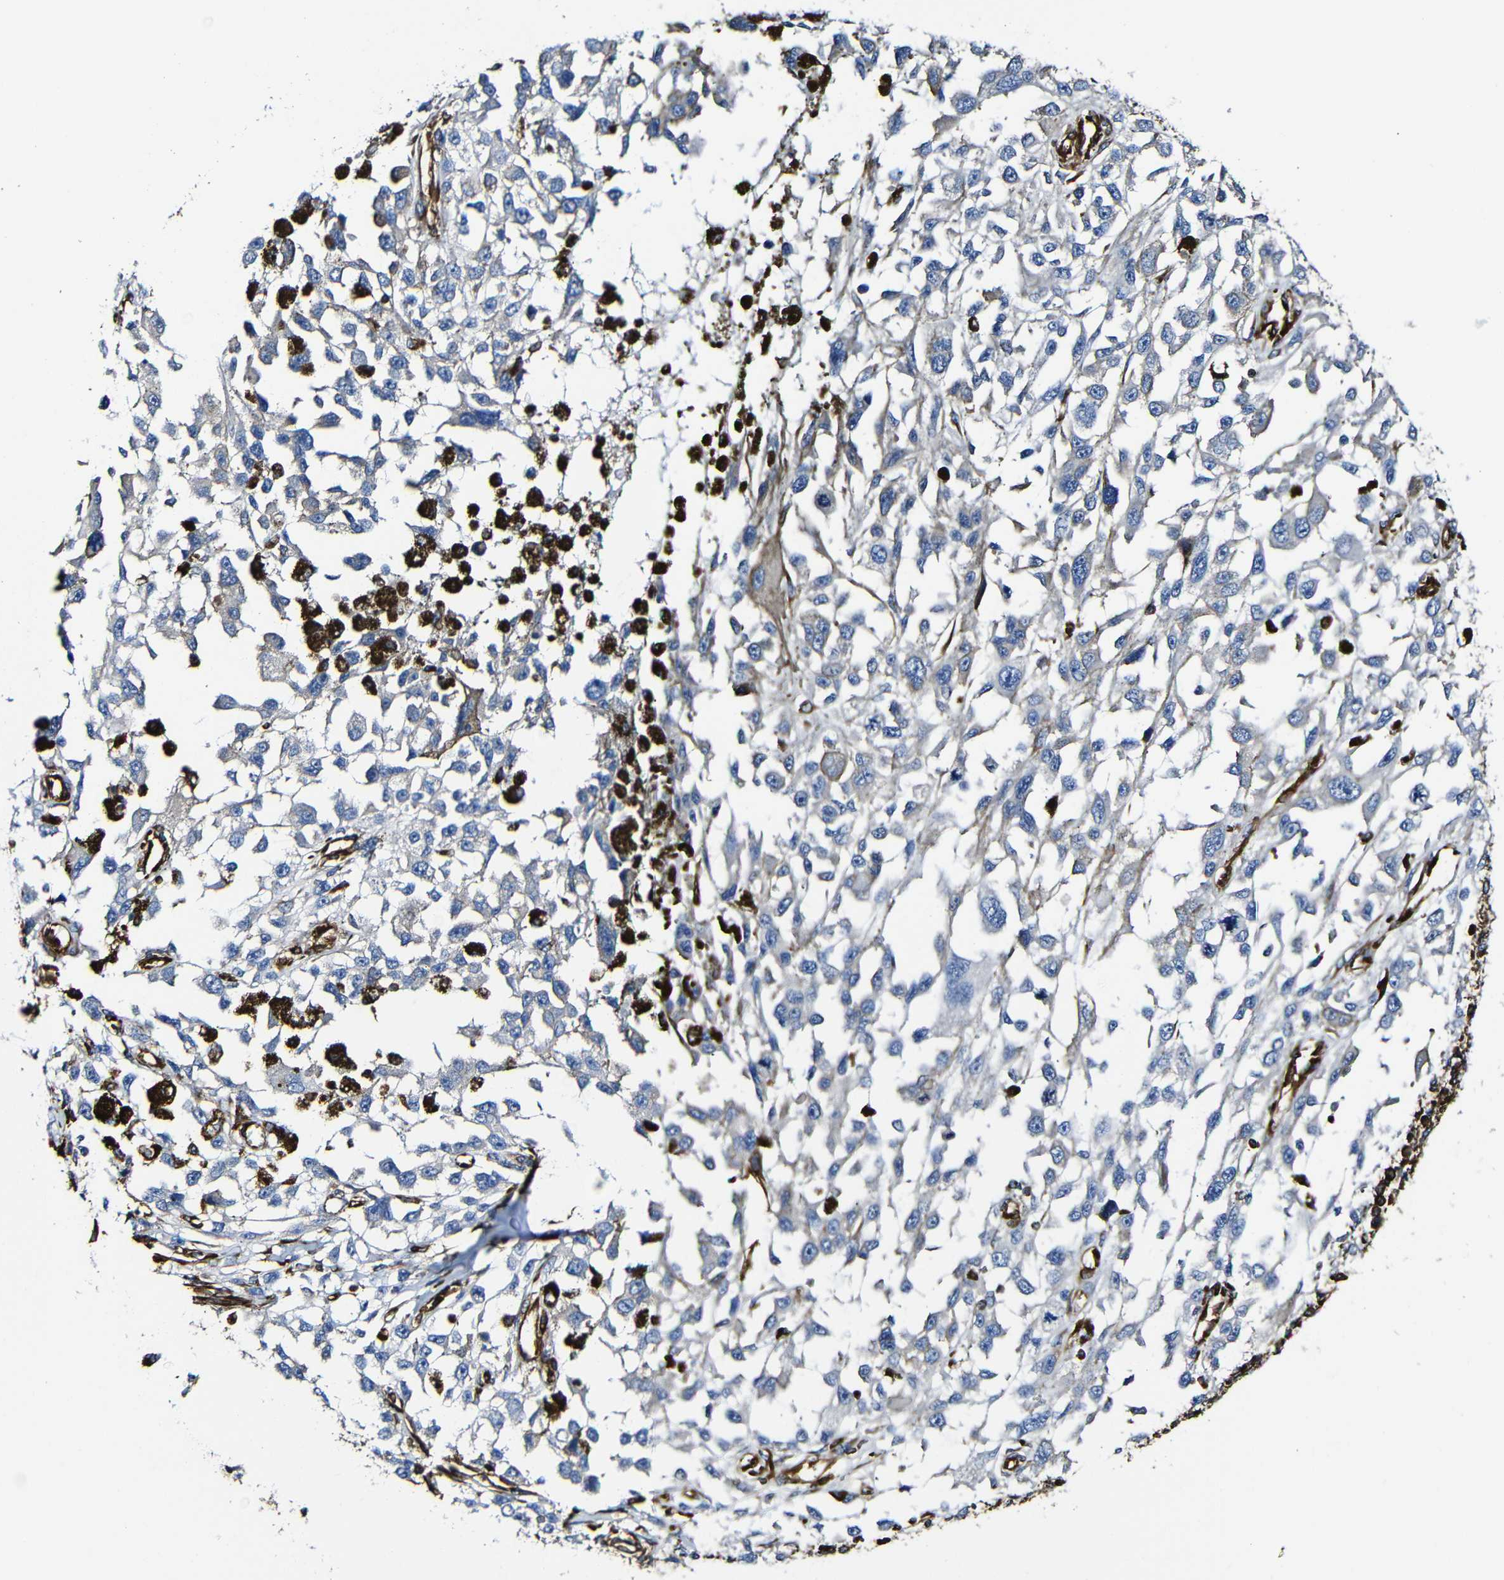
{"staining": {"intensity": "negative", "quantity": "none", "location": "none"}, "tissue": "melanoma", "cell_type": "Tumor cells", "image_type": "cancer", "snomed": [{"axis": "morphology", "description": "Malignant melanoma, Metastatic site"}, {"axis": "topography", "description": "Lymph node"}], "caption": "IHC micrograph of human melanoma stained for a protein (brown), which exhibits no positivity in tumor cells.", "gene": "MSN", "patient": {"sex": "male", "age": 59}}